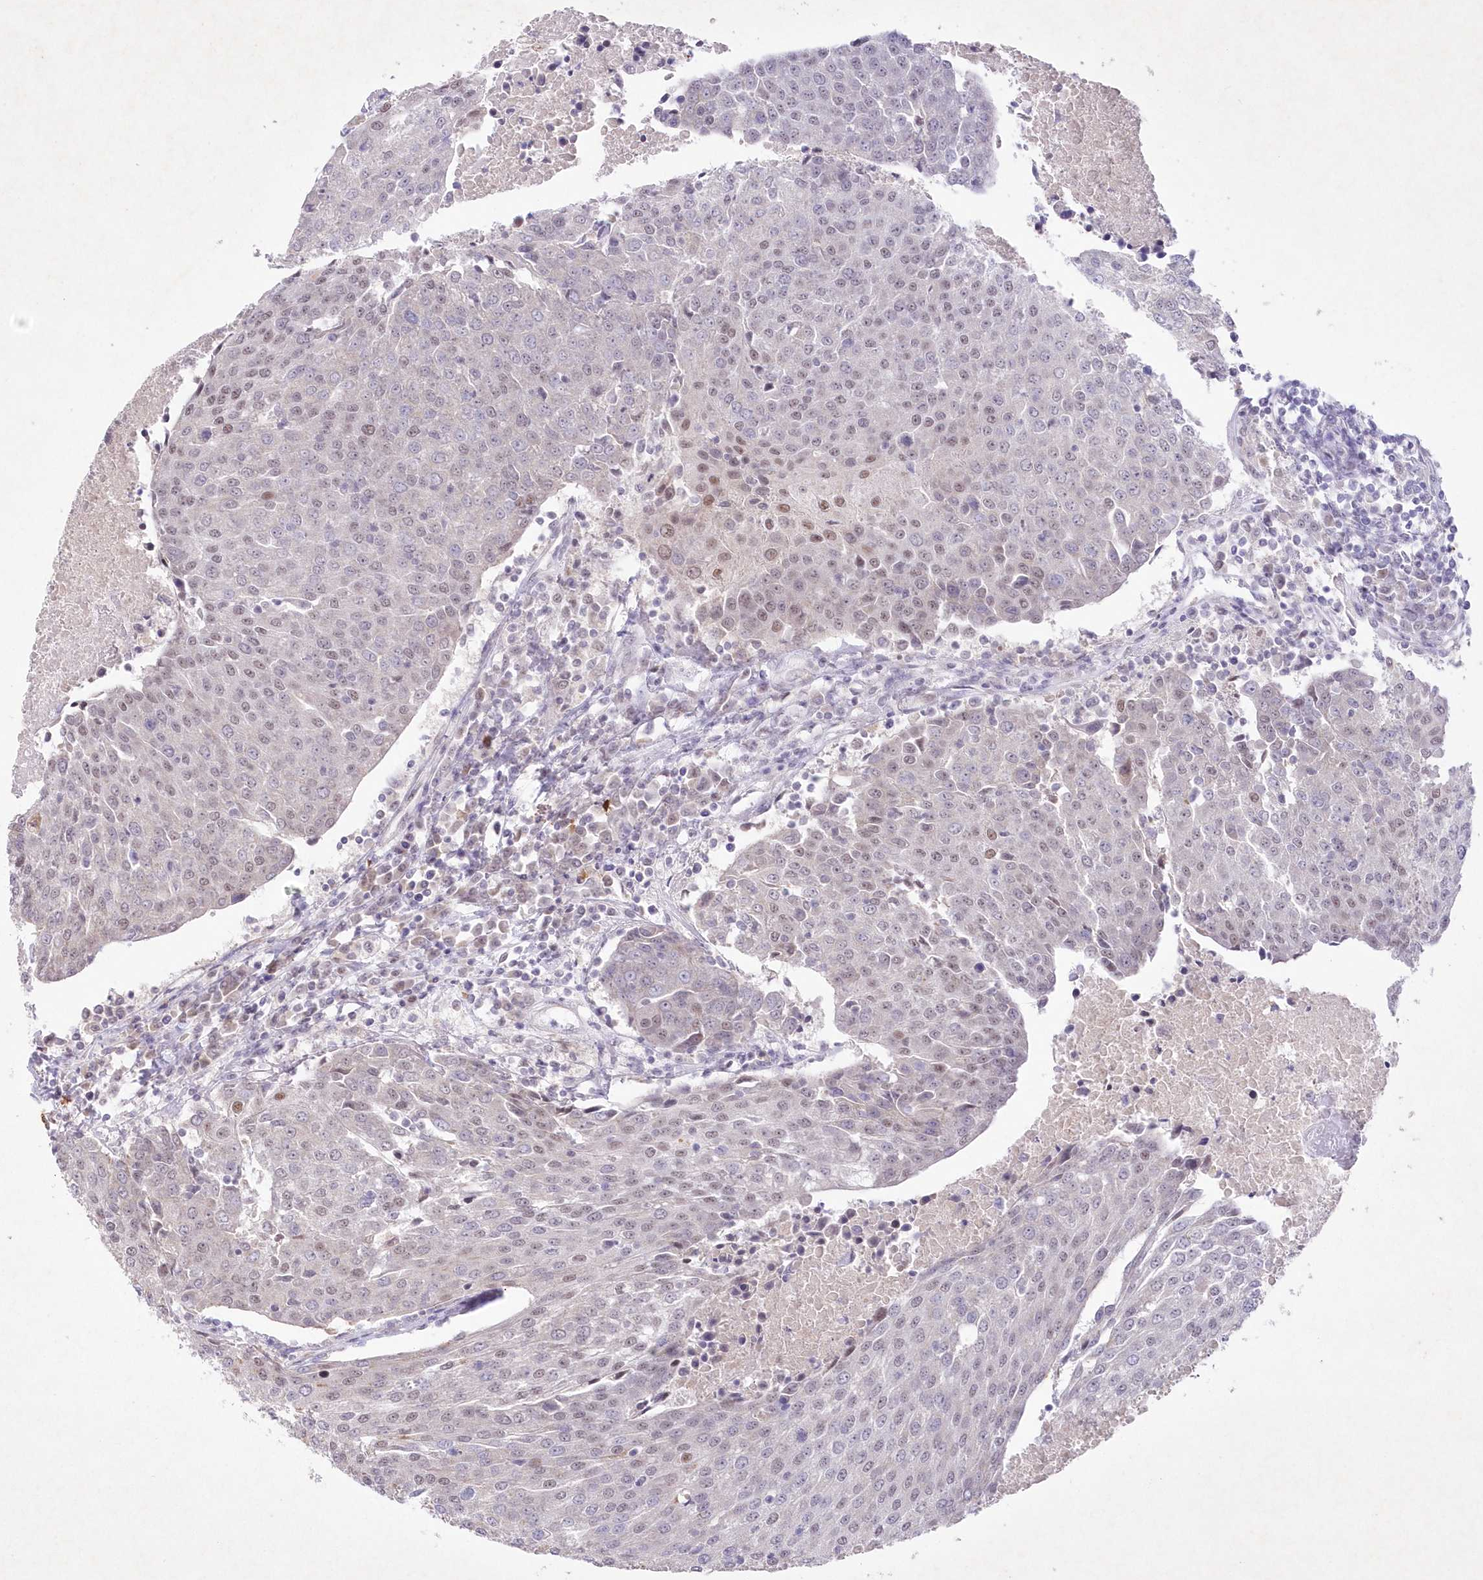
{"staining": {"intensity": "weak", "quantity": "25%-75%", "location": "nuclear"}, "tissue": "urothelial cancer", "cell_type": "Tumor cells", "image_type": "cancer", "snomed": [{"axis": "morphology", "description": "Urothelial carcinoma, High grade"}, {"axis": "topography", "description": "Urinary bladder"}], "caption": "Immunohistochemistry (IHC) (DAB (3,3'-diaminobenzidine)) staining of high-grade urothelial carcinoma demonstrates weak nuclear protein positivity in about 25%-75% of tumor cells.", "gene": "RBM27", "patient": {"sex": "female", "age": 85}}